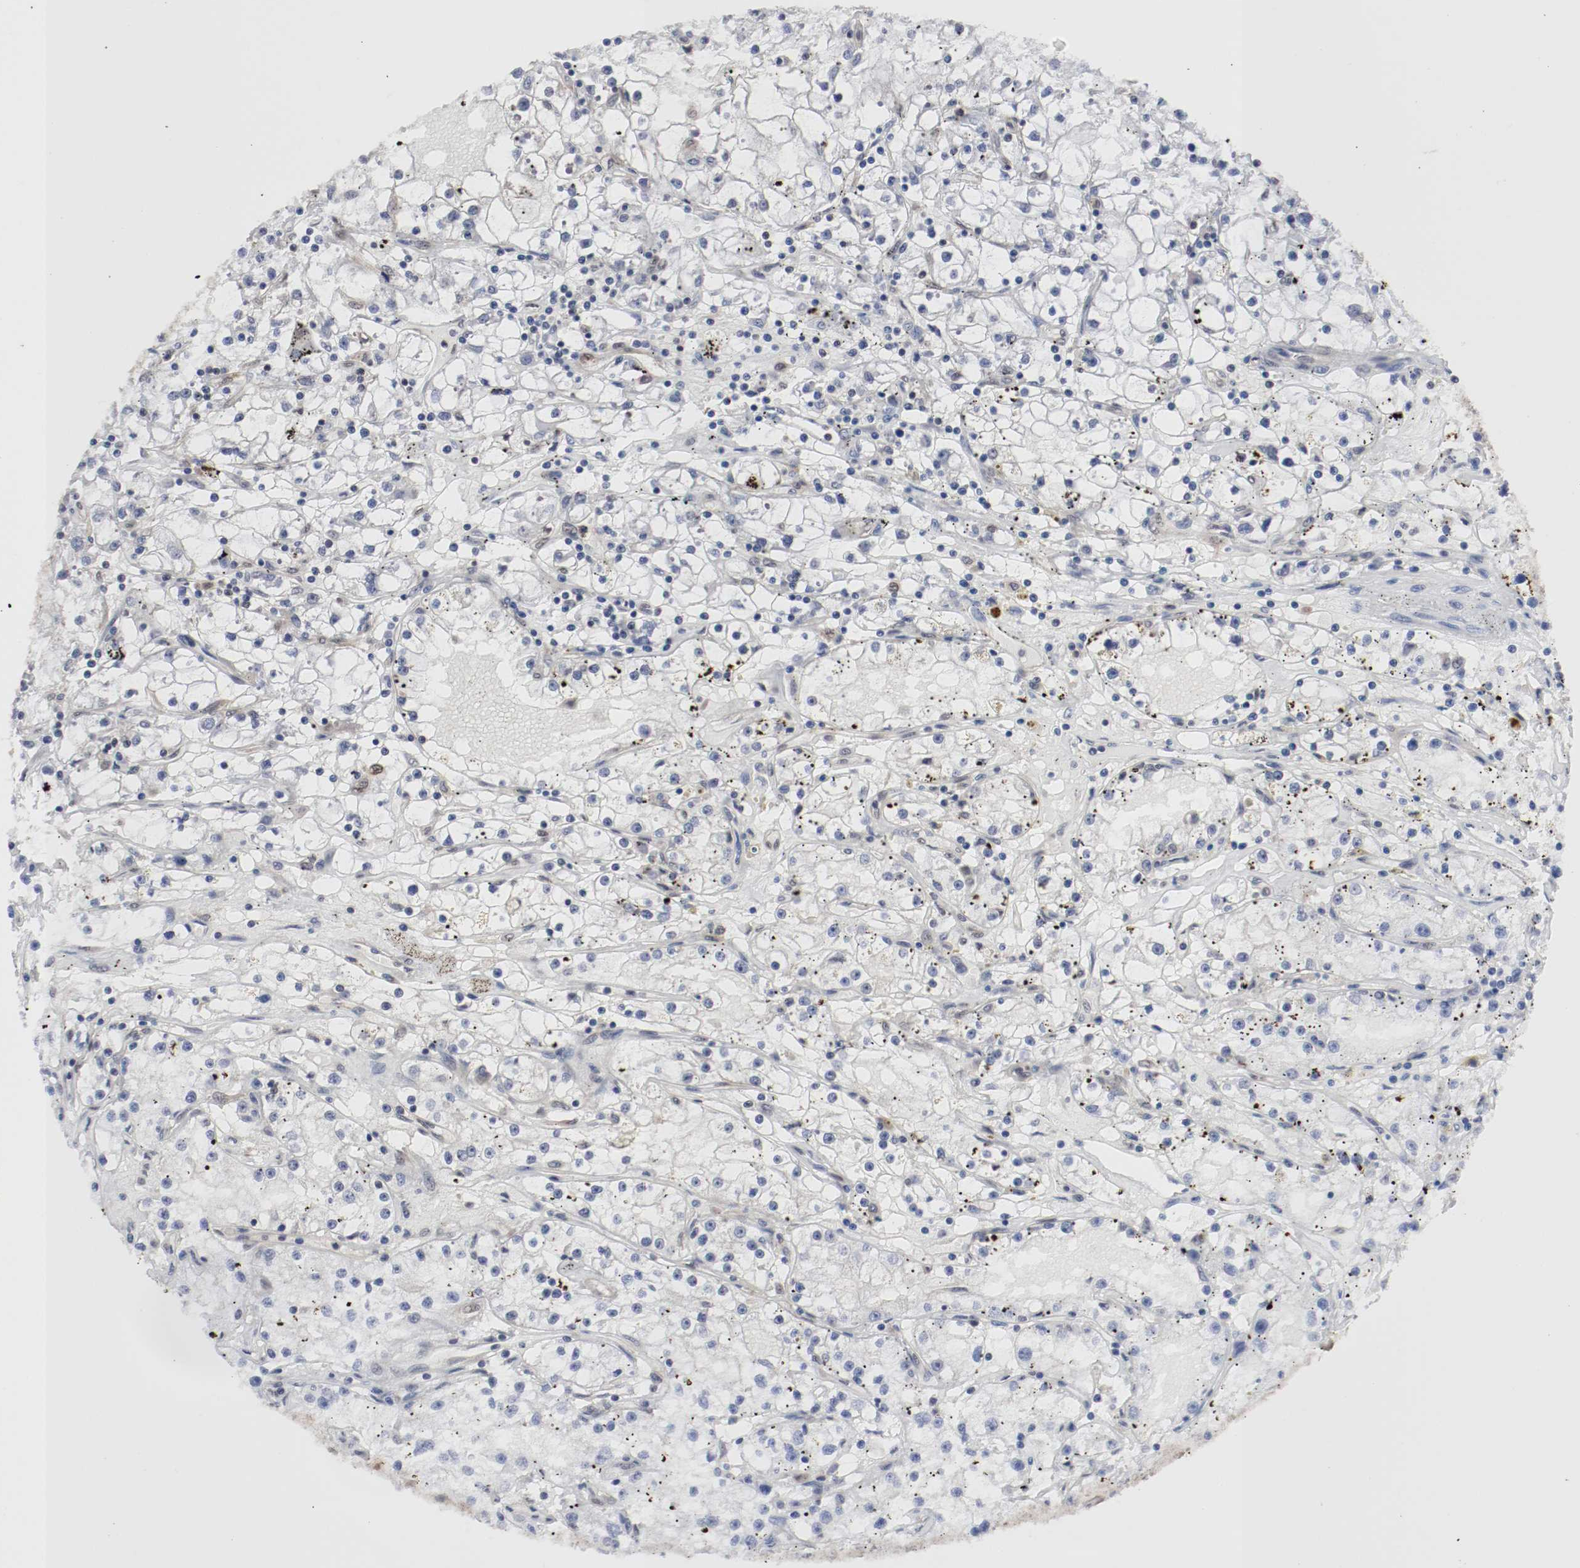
{"staining": {"intensity": "weak", "quantity": "<25%", "location": "cytoplasmic/membranous"}, "tissue": "renal cancer", "cell_type": "Tumor cells", "image_type": "cancer", "snomed": [{"axis": "morphology", "description": "Adenocarcinoma, NOS"}, {"axis": "topography", "description": "Kidney"}], "caption": "Human renal cancer (adenocarcinoma) stained for a protein using immunohistochemistry reveals no positivity in tumor cells.", "gene": "AFG3L2", "patient": {"sex": "male", "age": 56}}